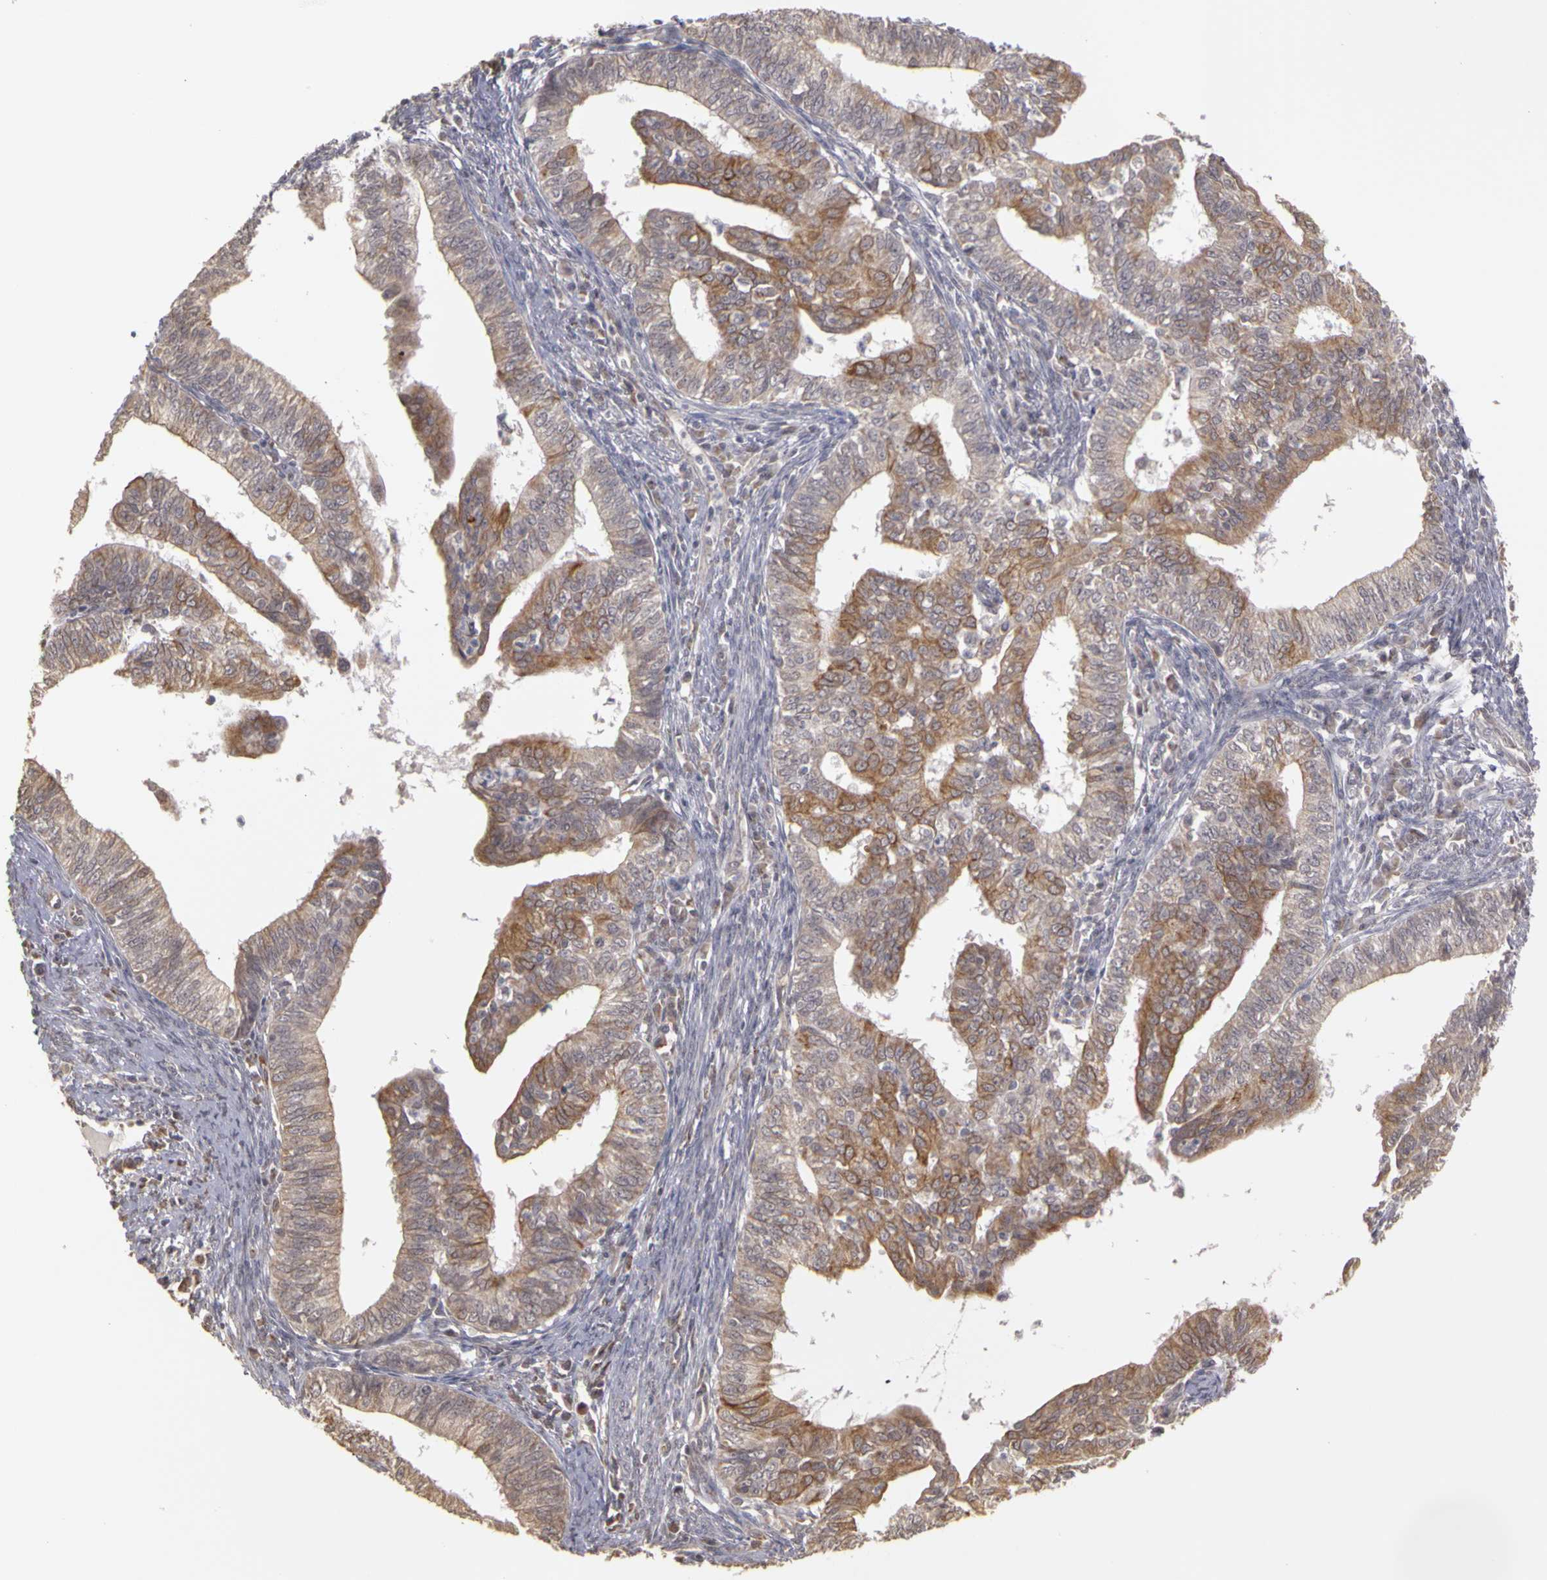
{"staining": {"intensity": "moderate", "quantity": "25%-75%", "location": "cytoplasmic/membranous"}, "tissue": "endometrial cancer", "cell_type": "Tumor cells", "image_type": "cancer", "snomed": [{"axis": "morphology", "description": "Adenocarcinoma, NOS"}, {"axis": "topography", "description": "Endometrium"}], "caption": "Moderate cytoplasmic/membranous staining for a protein is identified in approximately 25%-75% of tumor cells of endometrial cancer using IHC.", "gene": "FRMD7", "patient": {"sex": "female", "age": 66}}